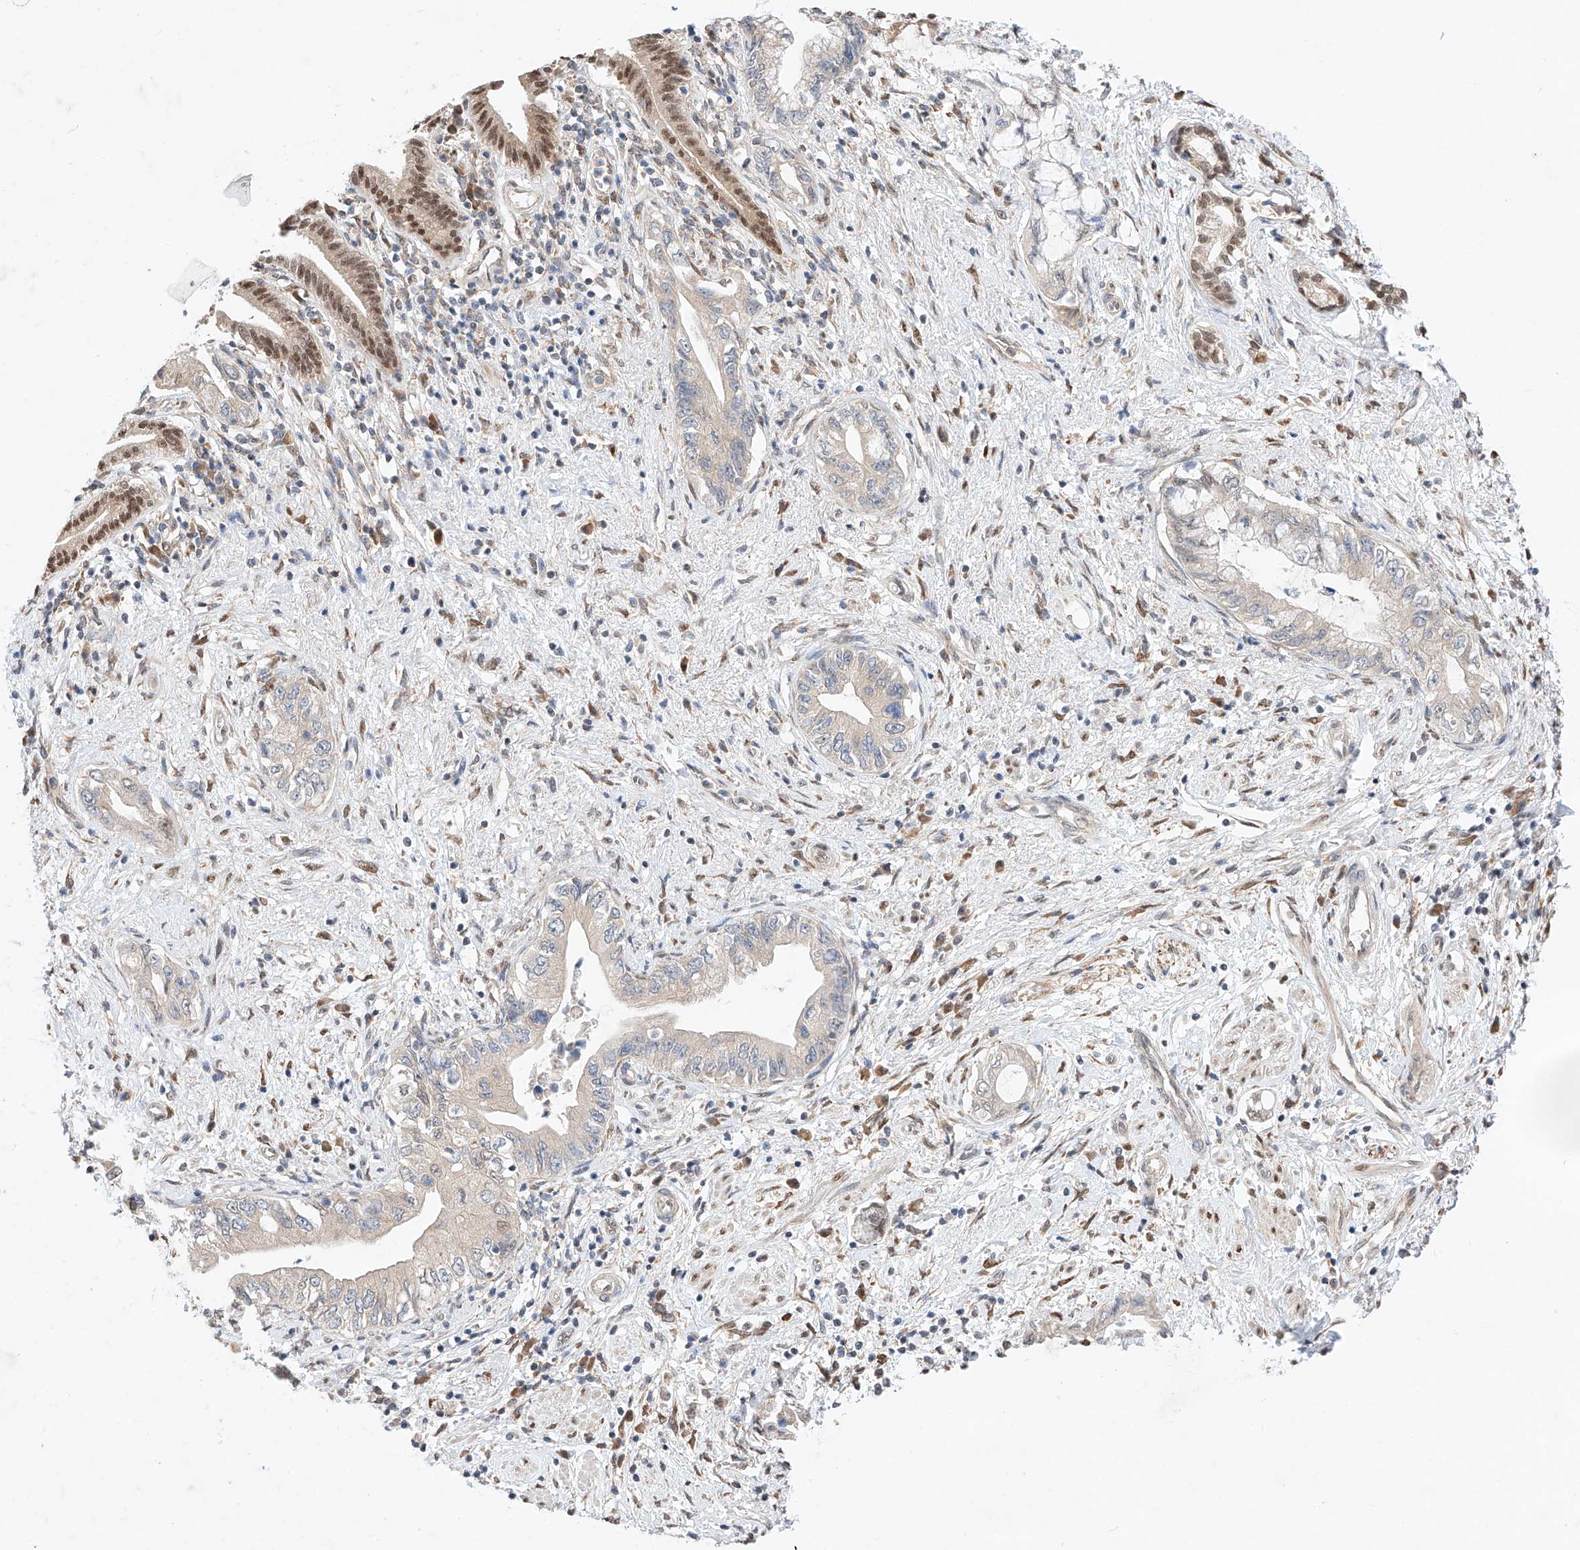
{"staining": {"intensity": "weak", "quantity": "<25%", "location": "nuclear"}, "tissue": "pancreatic cancer", "cell_type": "Tumor cells", "image_type": "cancer", "snomed": [{"axis": "morphology", "description": "Adenocarcinoma, NOS"}, {"axis": "topography", "description": "Pancreas"}], "caption": "Histopathology image shows no significant protein expression in tumor cells of adenocarcinoma (pancreatic).", "gene": "ZSCAN4", "patient": {"sex": "female", "age": 73}}